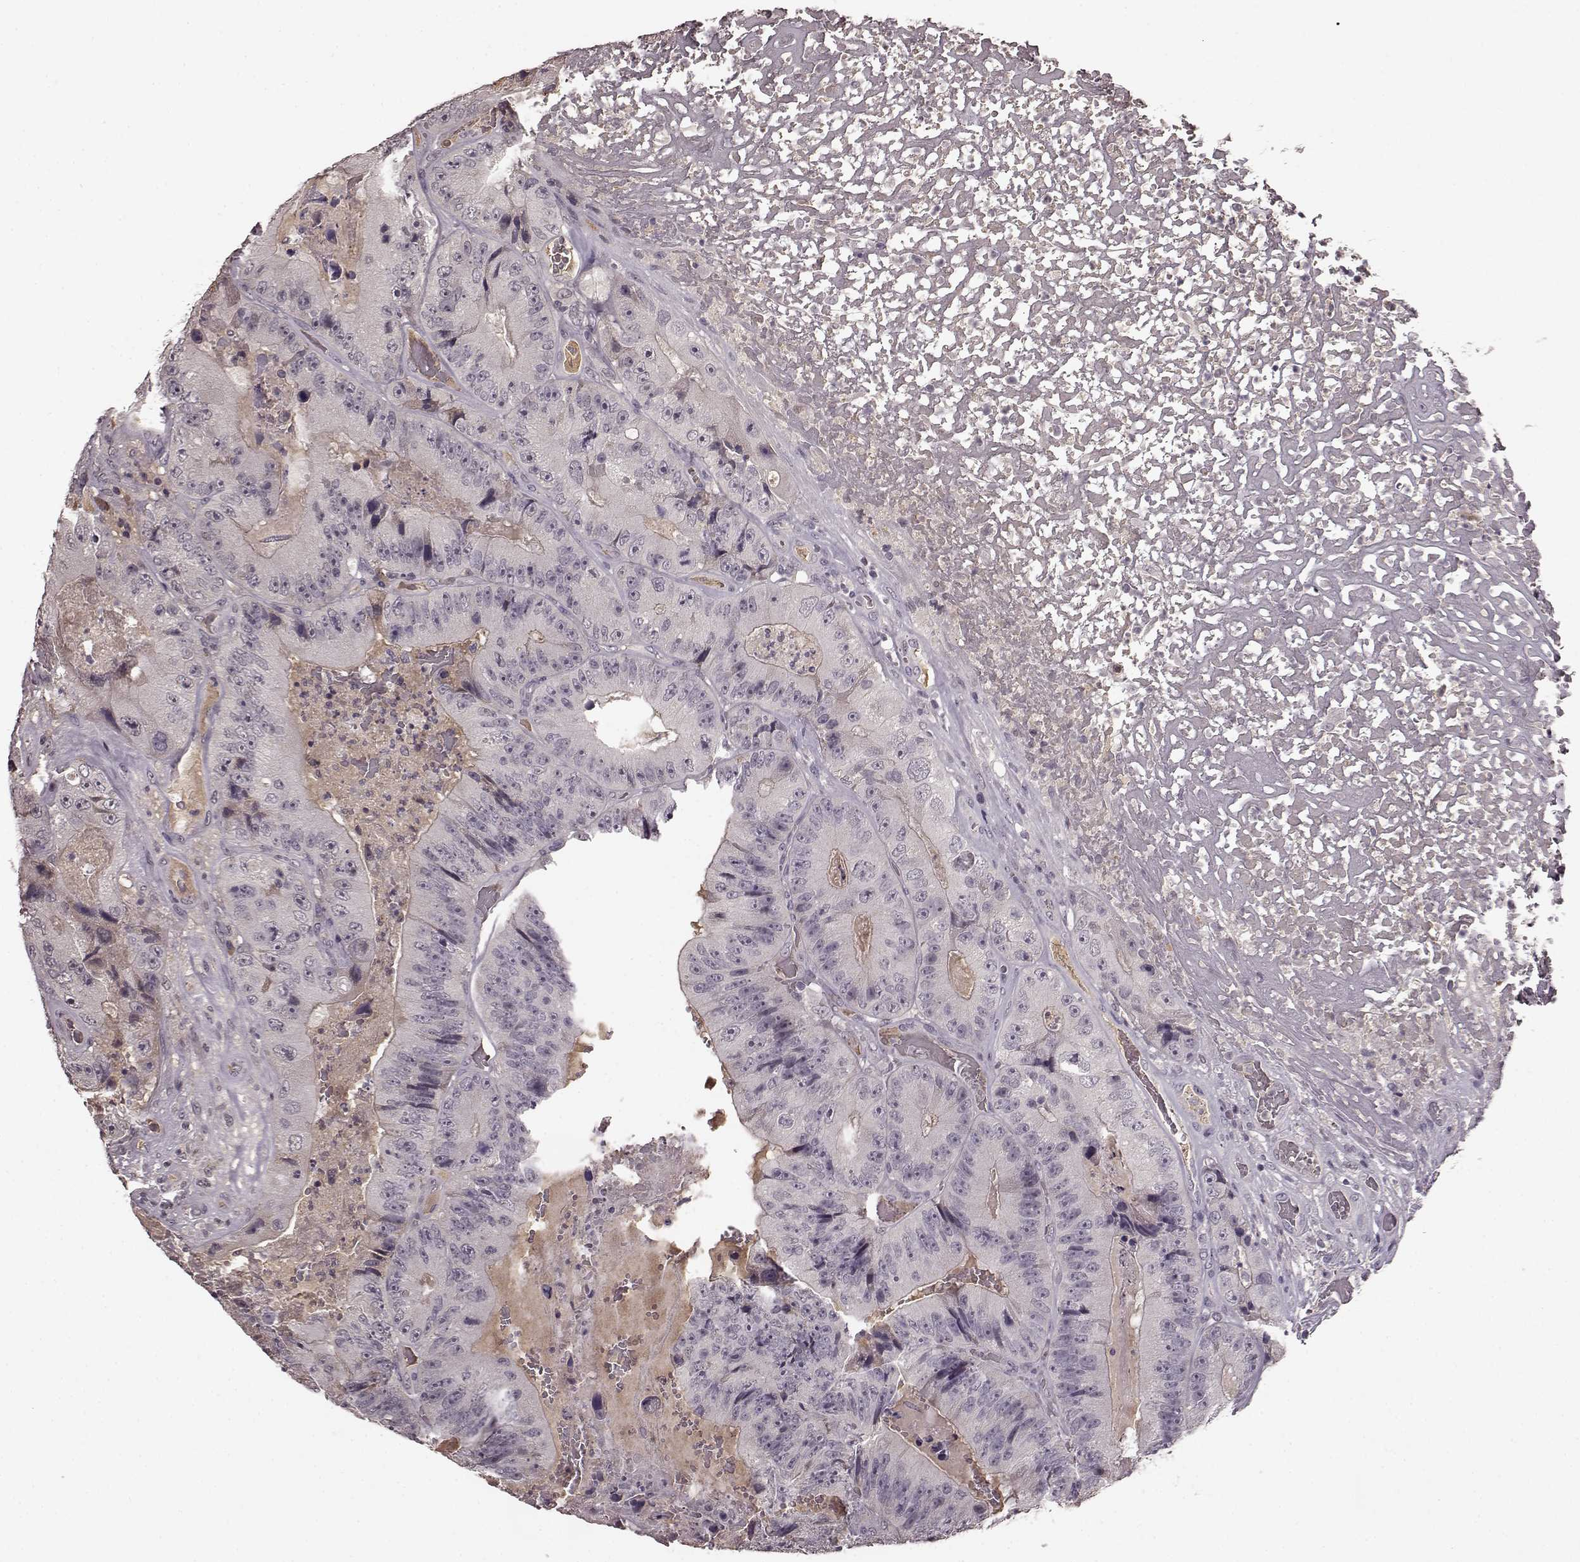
{"staining": {"intensity": "negative", "quantity": "none", "location": "none"}, "tissue": "colorectal cancer", "cell_type": "Tumor cells", "image_type": "cancer", "snomed": [{"axis": "morphology", "description": "Adenocarcinoma, NOS"}, {"axis": "topography", "description": "Colon"}], "caption": "Immunohistochemistry photomicrograph of adenocarcinoma (colorectal) stained for a protein (brown), which displays no expression in tumor cells. (DAB immunohistochemistry (IHC) visualized using brightfield microscopy, high magnification).", "gene": "NRL", "patient": {"sex": "female", "age": 86}}